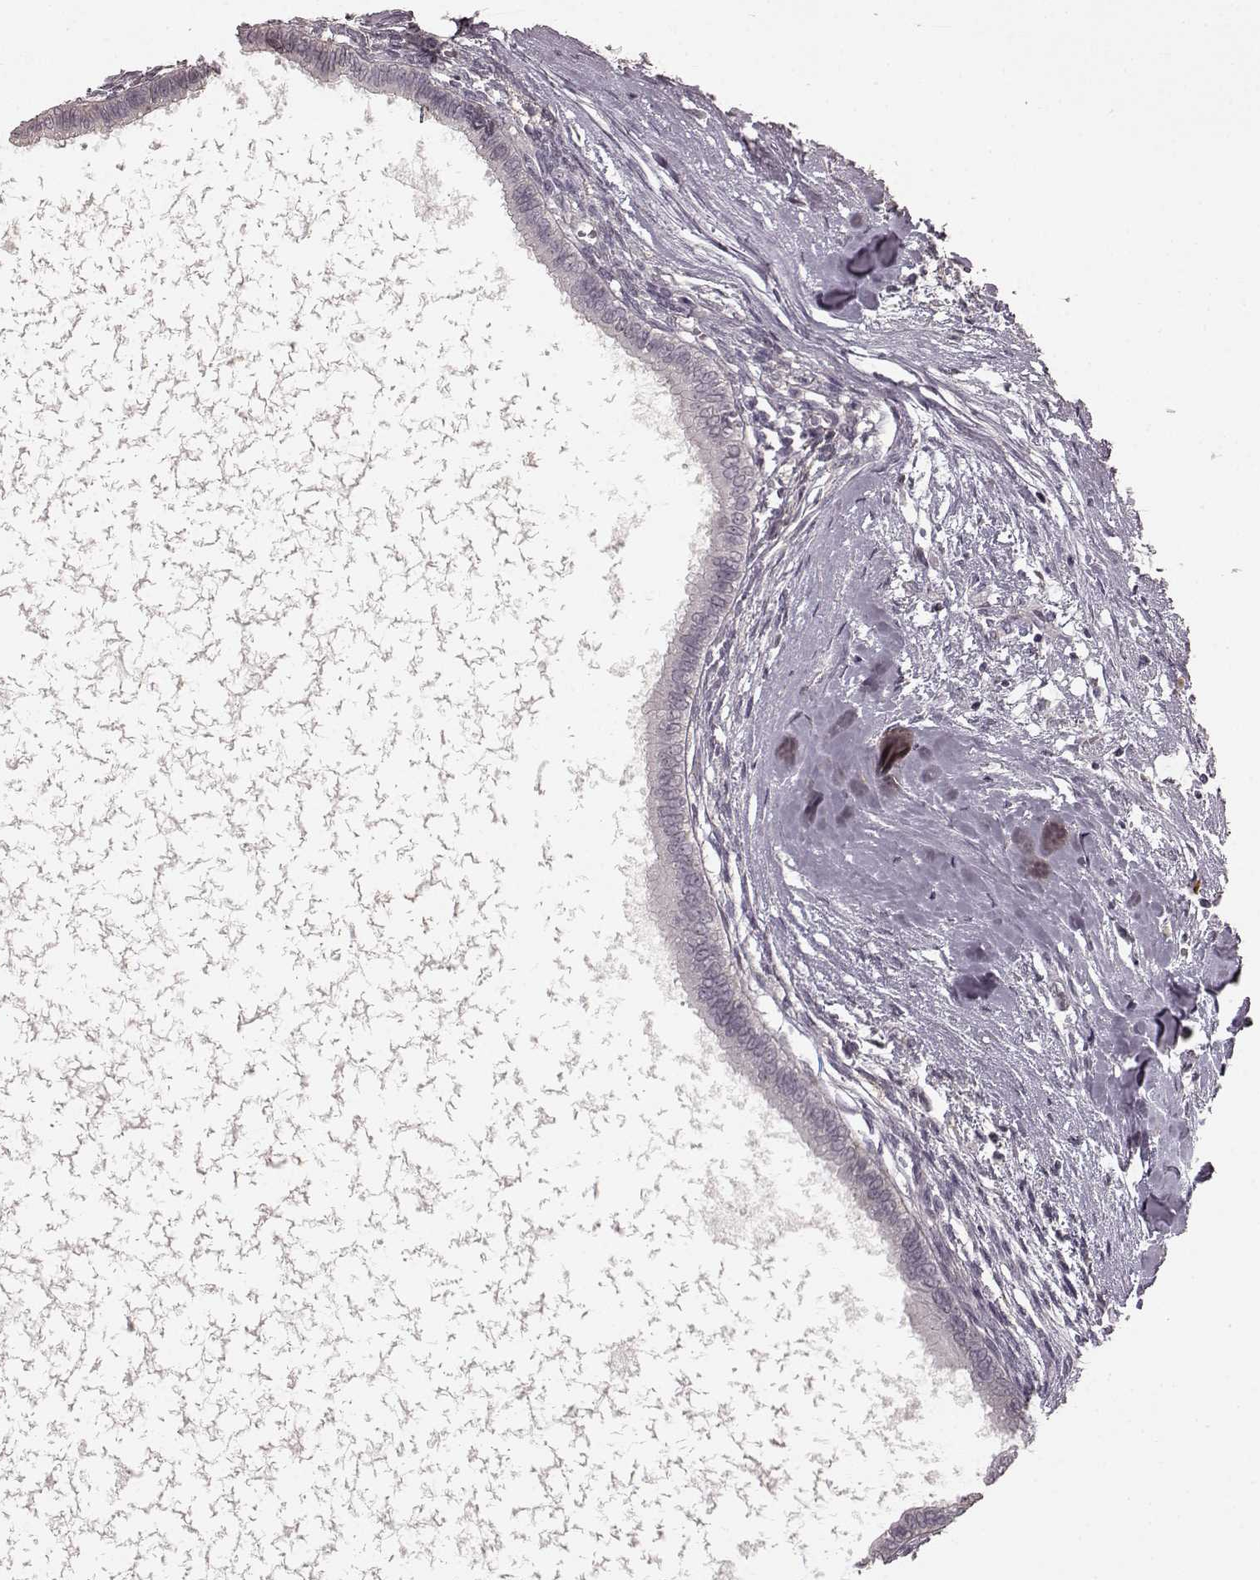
{"staining": {"intensity": "negative", "quantity": "none", "location": "none"}, "tissue": "testis cancer", "cell_type": "Tumor cells", "image_type": "cancer", "snomed": [{"axis": "morphology", "description": "Carcinoma, Embryonal, NOS"}, {"axis": "topography", "description": "Testis"}], "caption": "Immunohistochemical staining of testis cancer shows no significant staining in tumor cells. (Brightfield microscopy of DAB immunohistochemistry at high magnification).", "gene": "PRKCE", "patient": {"sex": "male", "age": 37}}